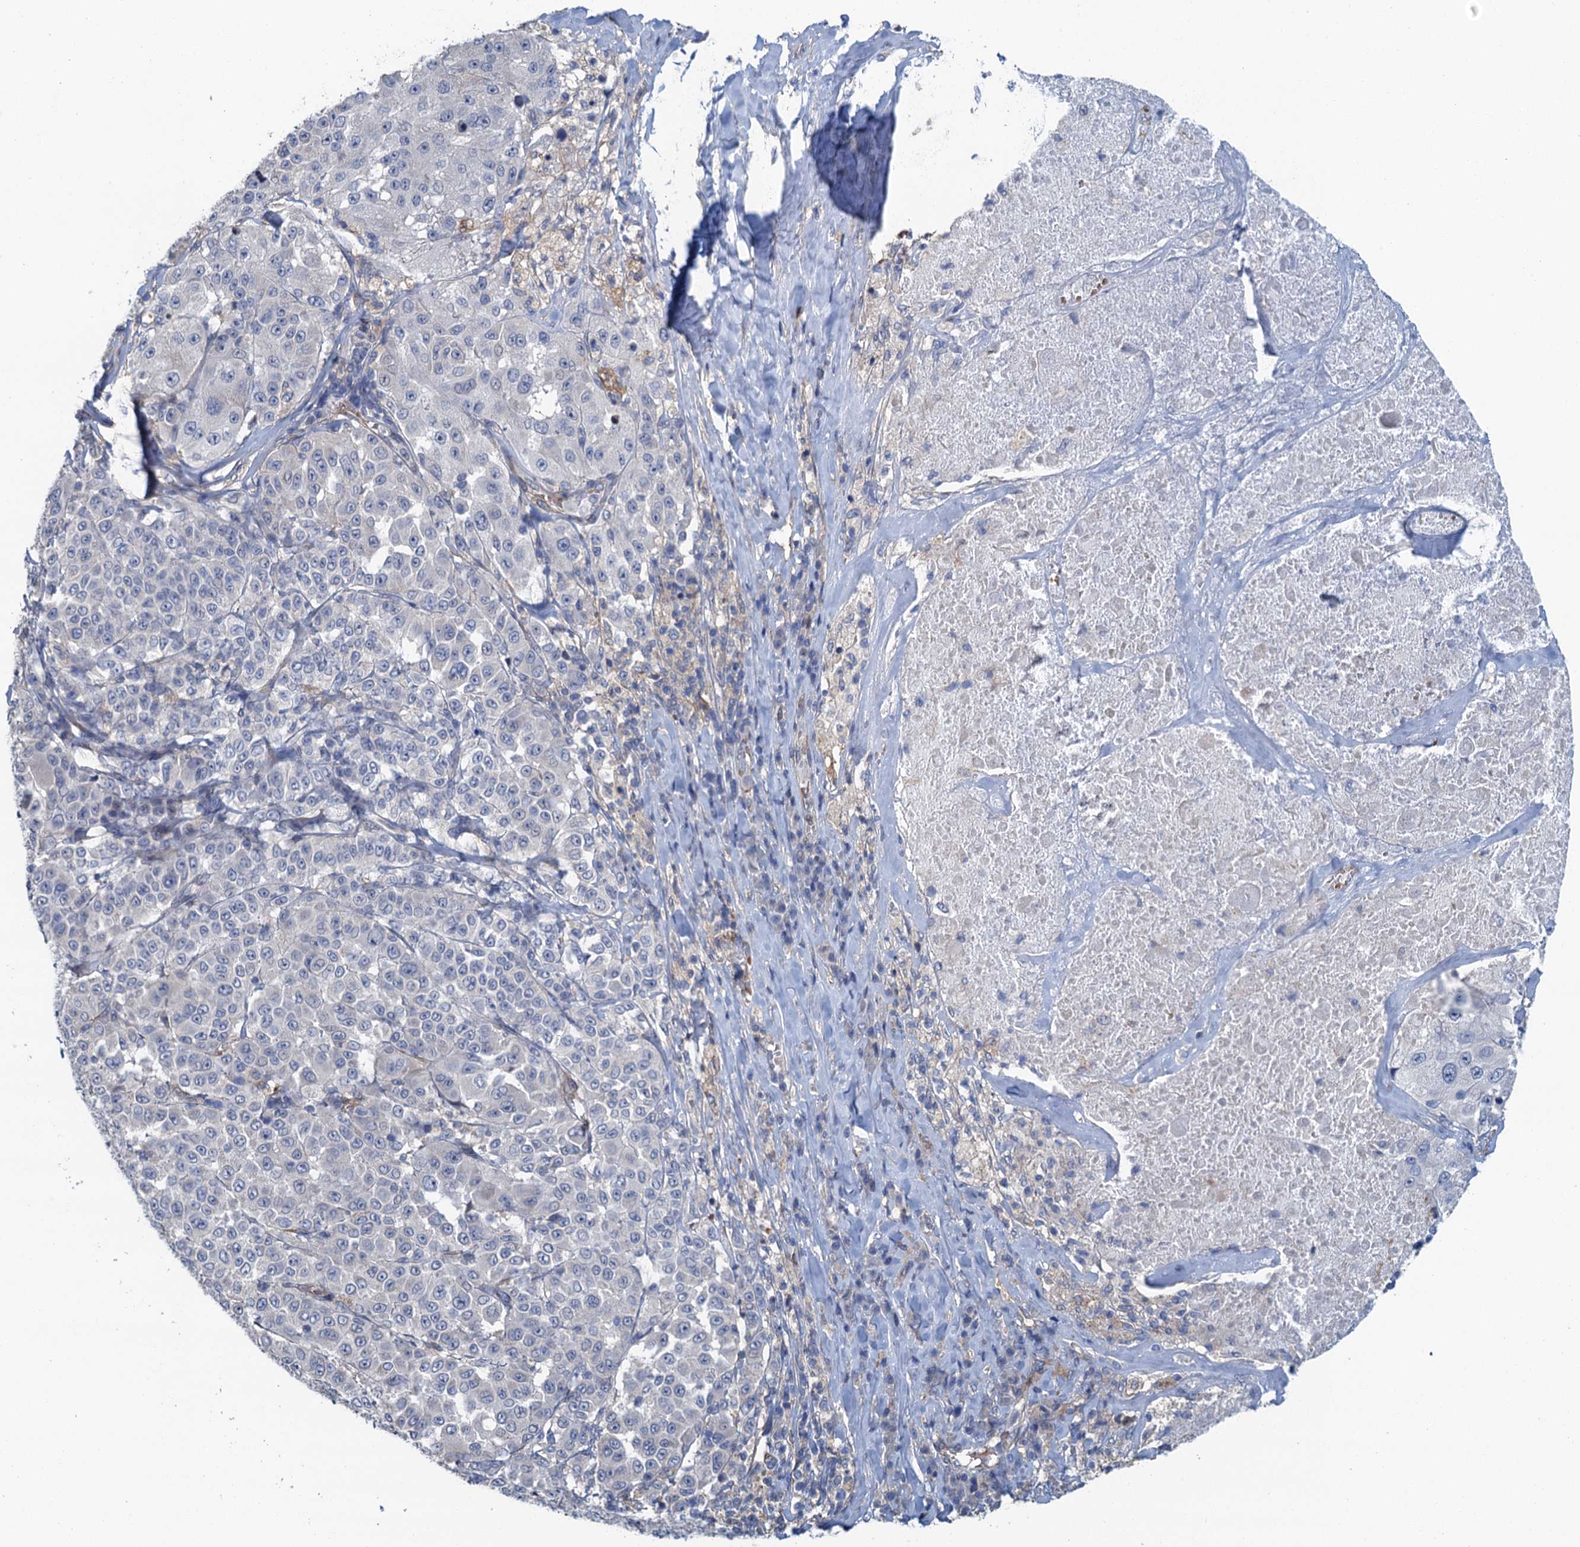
{"staining": {"intensity": "negative", "quantity": "none", "location": "none"}, "tissue": "melanoma", "cell_type": "Tumor cells", "image_type": "cancer", "snomed": [{"axis": "morphology", "description": "Malignant melanoma, Metastatic site"}, {"axis": "topography", "description": "Lymph node"}], "caption": "Immunohistochemistry histopathology image of neoplastic tissue: melanoma stained with DAB exhibits no significant protein positivity in tumor cells.", "gene": "RSAD2", "patient": {"sex": "male", "age": 62}}